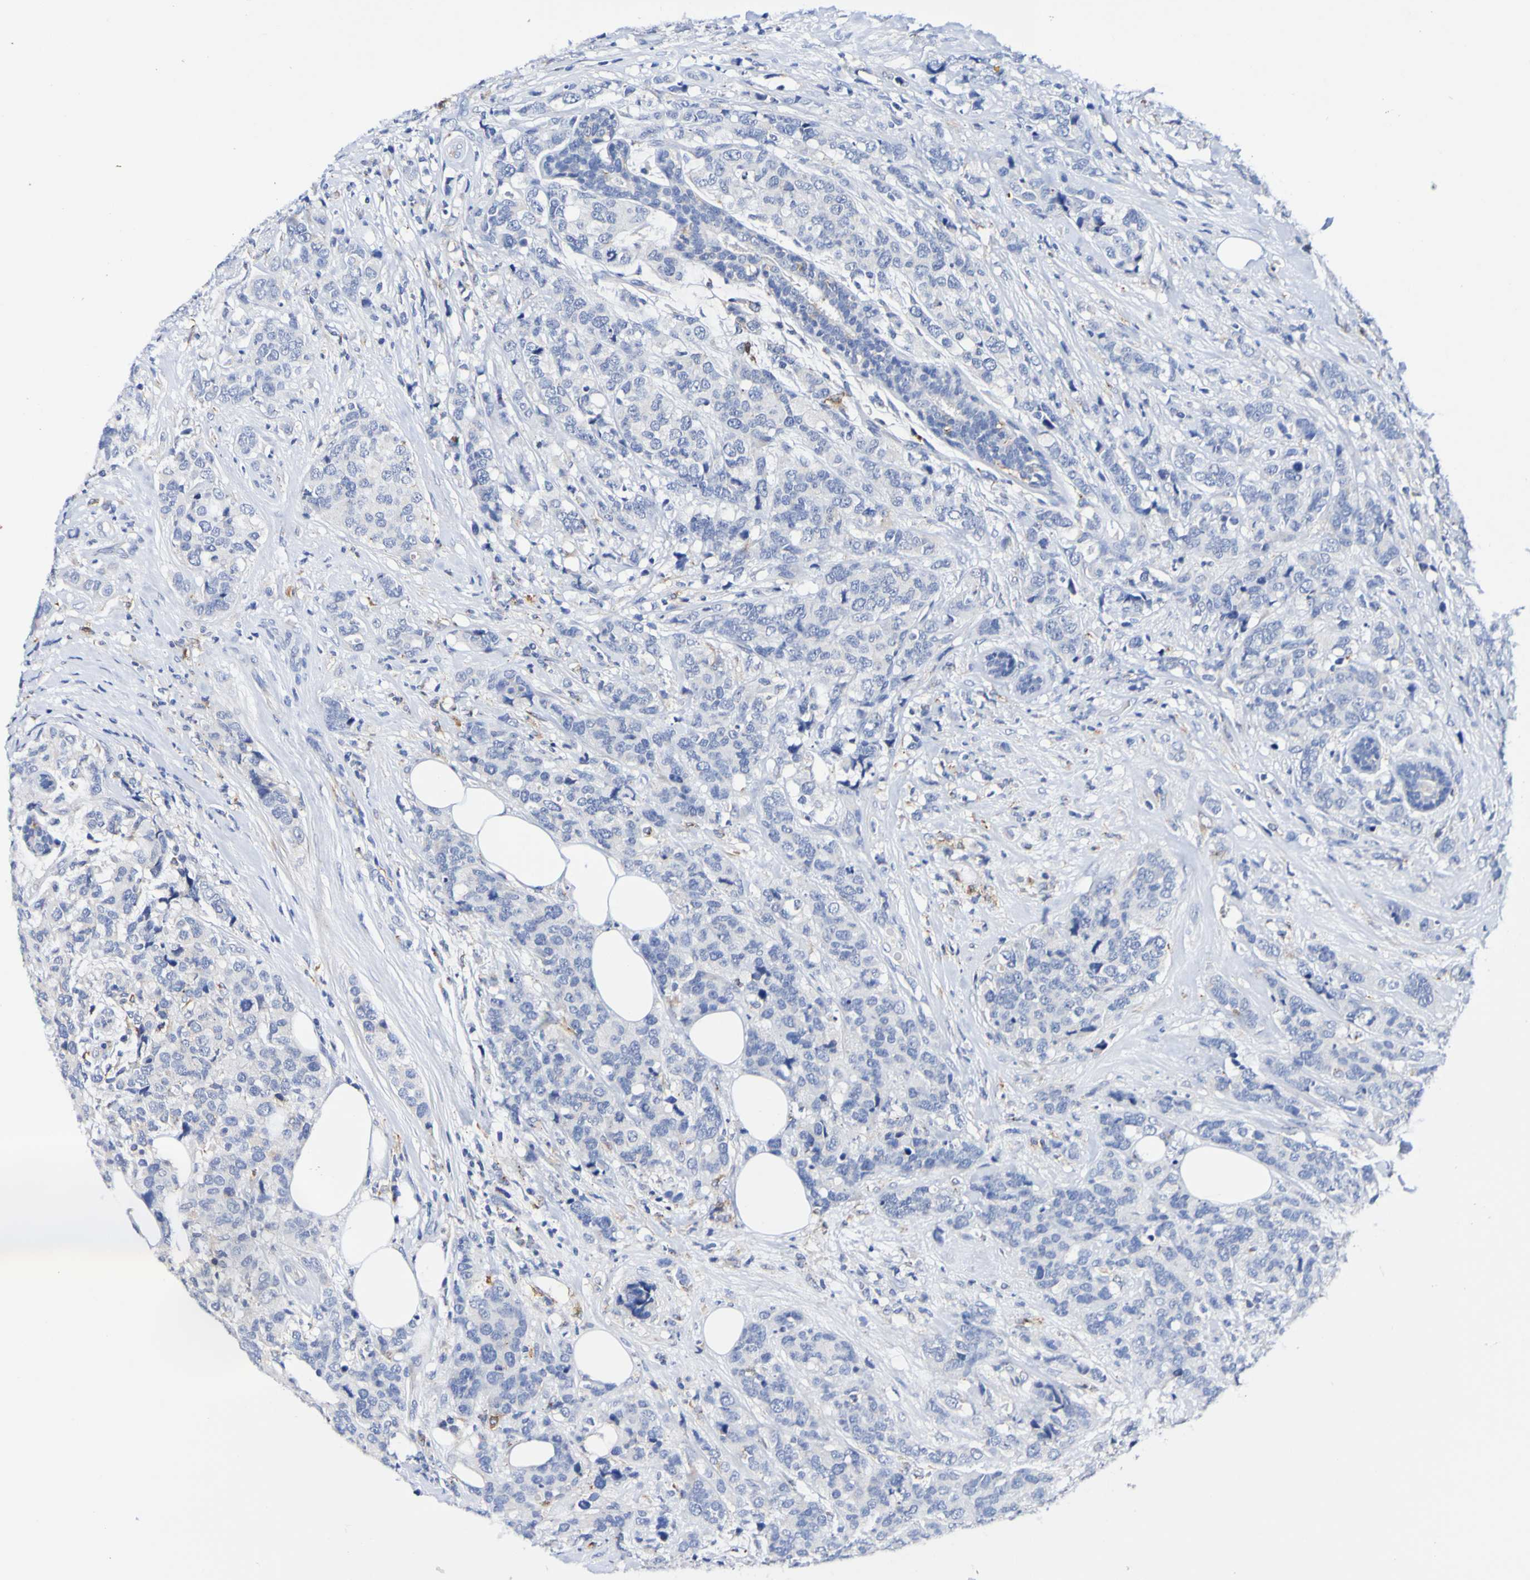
{"staining": {"intensity": "negative", "quantity": "none", "location": "none"}, "tissue": "breast cancer", "cell_type": "Tumor cells", "image_type": "cancer", "snomed": [{"axis": "morphology", "description": "Lobular carcinoma"}, {"axis": "topography", "description": "Breast"}], "caption": "Breast cancer stained for a protein using immunohistochemistry (IHC) demonstrates no positivity tumor cells.", "gene": "SEZ6", "patient": {"sex": "female", "age": 59}}